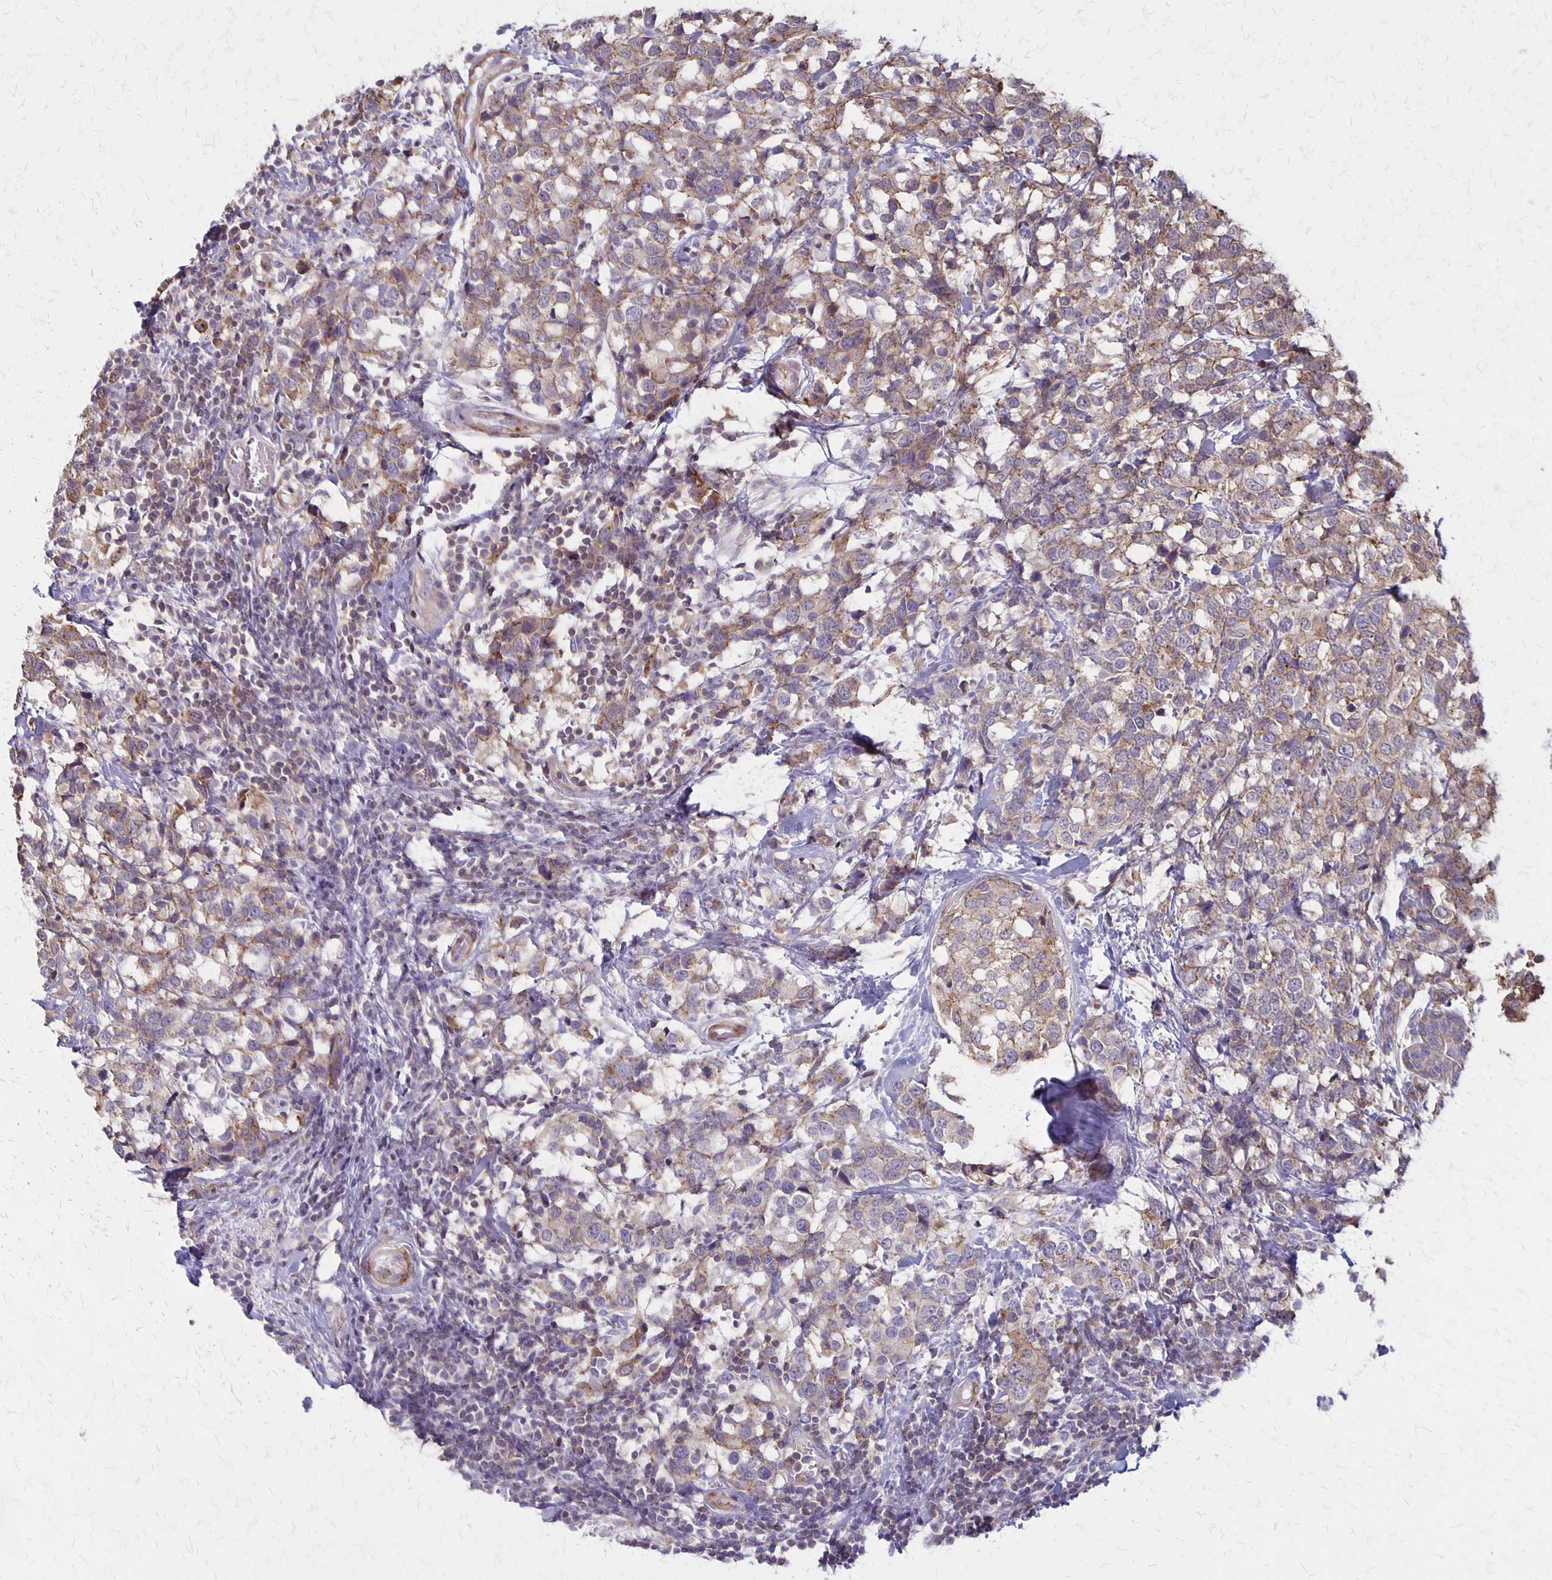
{"staining": {"intensity": "weak", "quantity": ">75%", "location": "cytoplasmic/membranous"}, "tissue": "breast cancer", "cell_type": "Tumor cells", "image_type": "cancer", "snomed": [{"axis": "morphology", "description": "Lobular carcinoma"}, {"axis": "topography", "description": "Breast"}], "caption": "Breast cancer tissue displays weak cytoplasmic/membranous expression in approximately >75% of tumor cells", "gene": "SEPTIN5", "patient": {"sex": "female", "age": 59}}